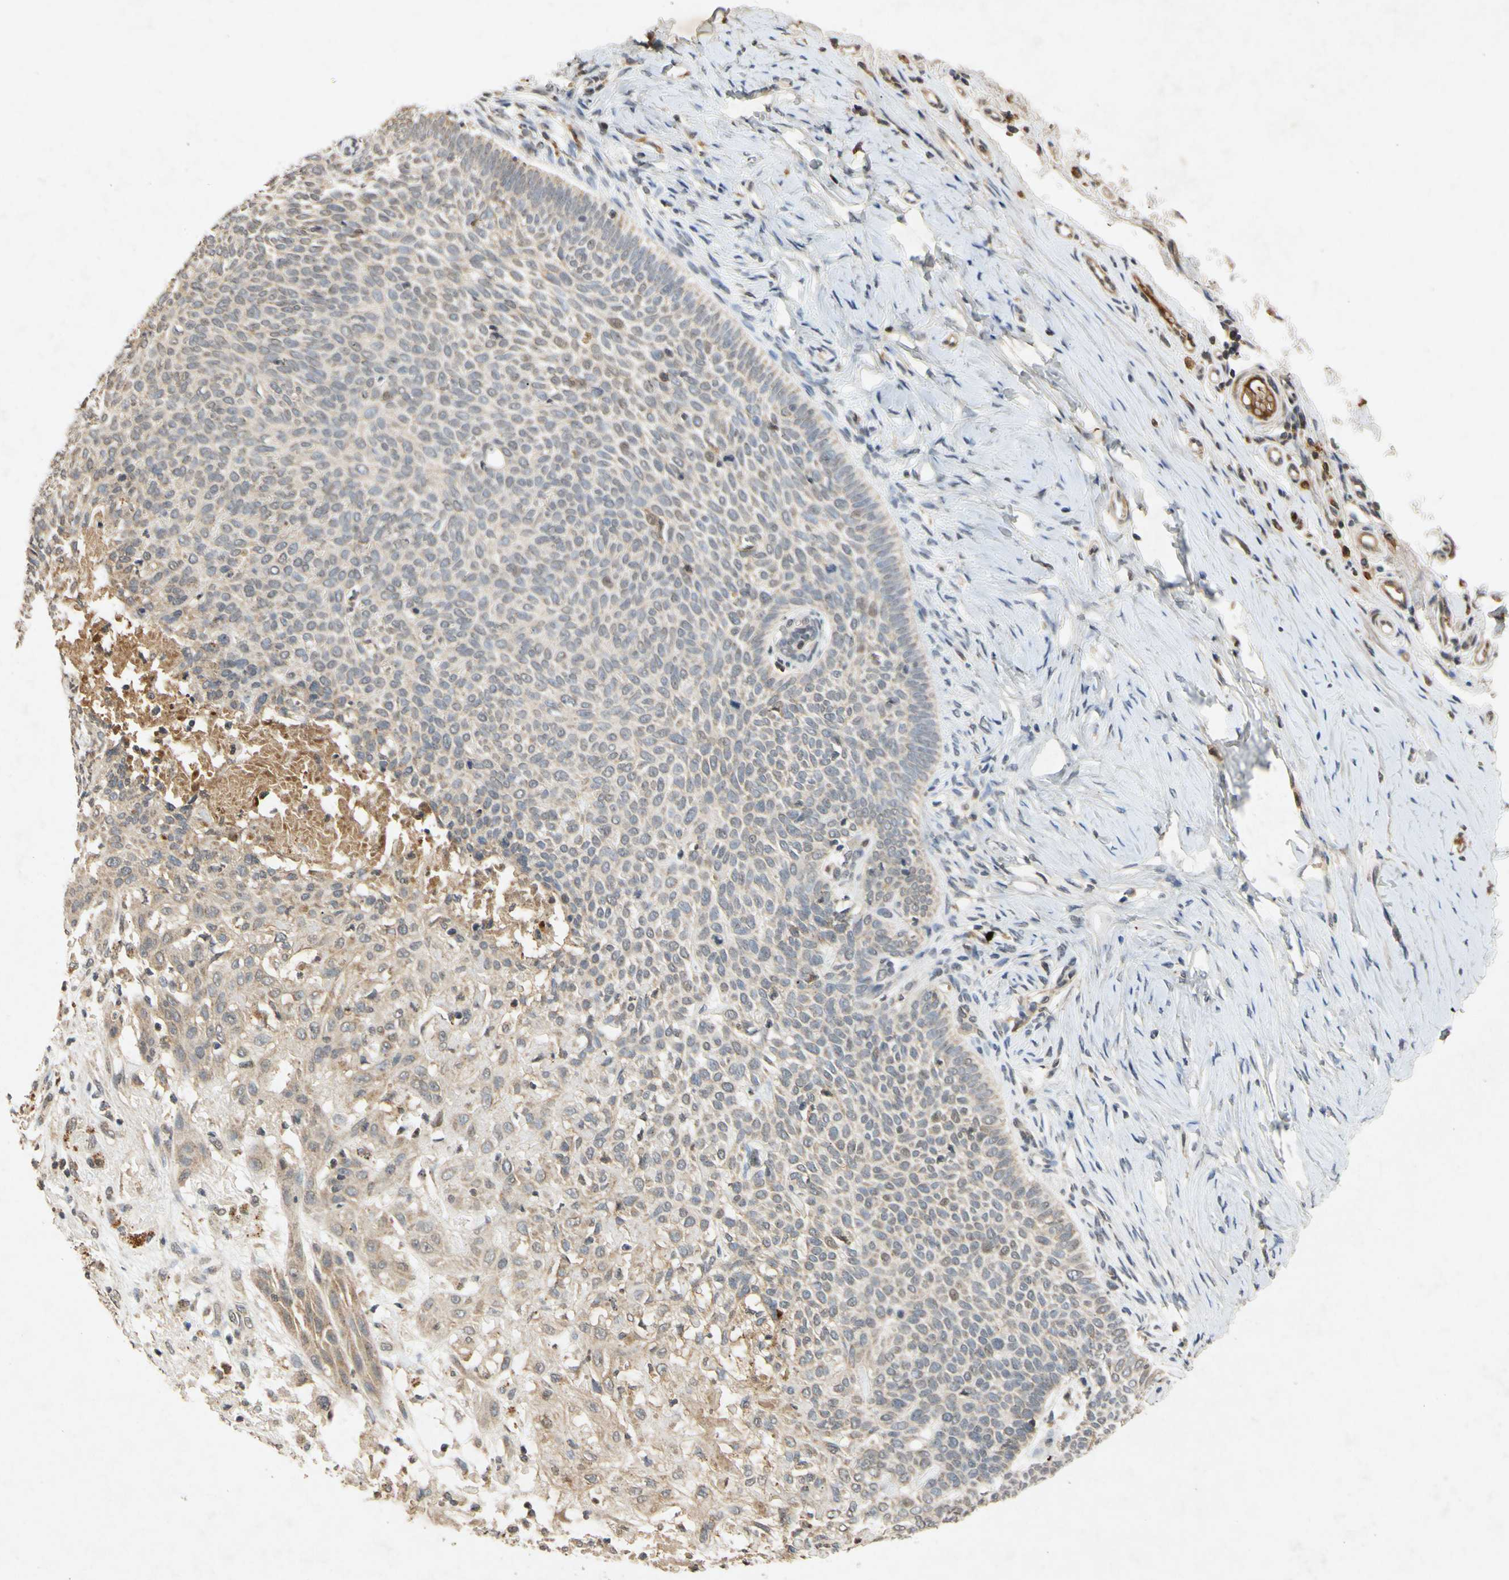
{"staining": {"intensity": "weak", "quantity": "25%-75%", "location": "cytoplasmic/membranous"}, "tissue": "skin cancer", "cell_type": "Tumor cells", "image_type": "cancer", "snomed": [{"axis": "morphology", "description": "Normal tissue, NOS"}, {"axis": "morphology", "description": "Basal cell carcinoma"}, {"axis": "topography", "description": "Skin"}], "caption": "Tumor cells exhibit weak cytoplasmic/membranous staining in approximately 25%-75% of cells in skin cancer (basal cell carcinoma). The staining was performed using DAB, with brown indicating positive protein expression. Nuclei are stained blue with hematoxylin.", "gene": "CP", "patient": {"sex": "male", "age": 87}}